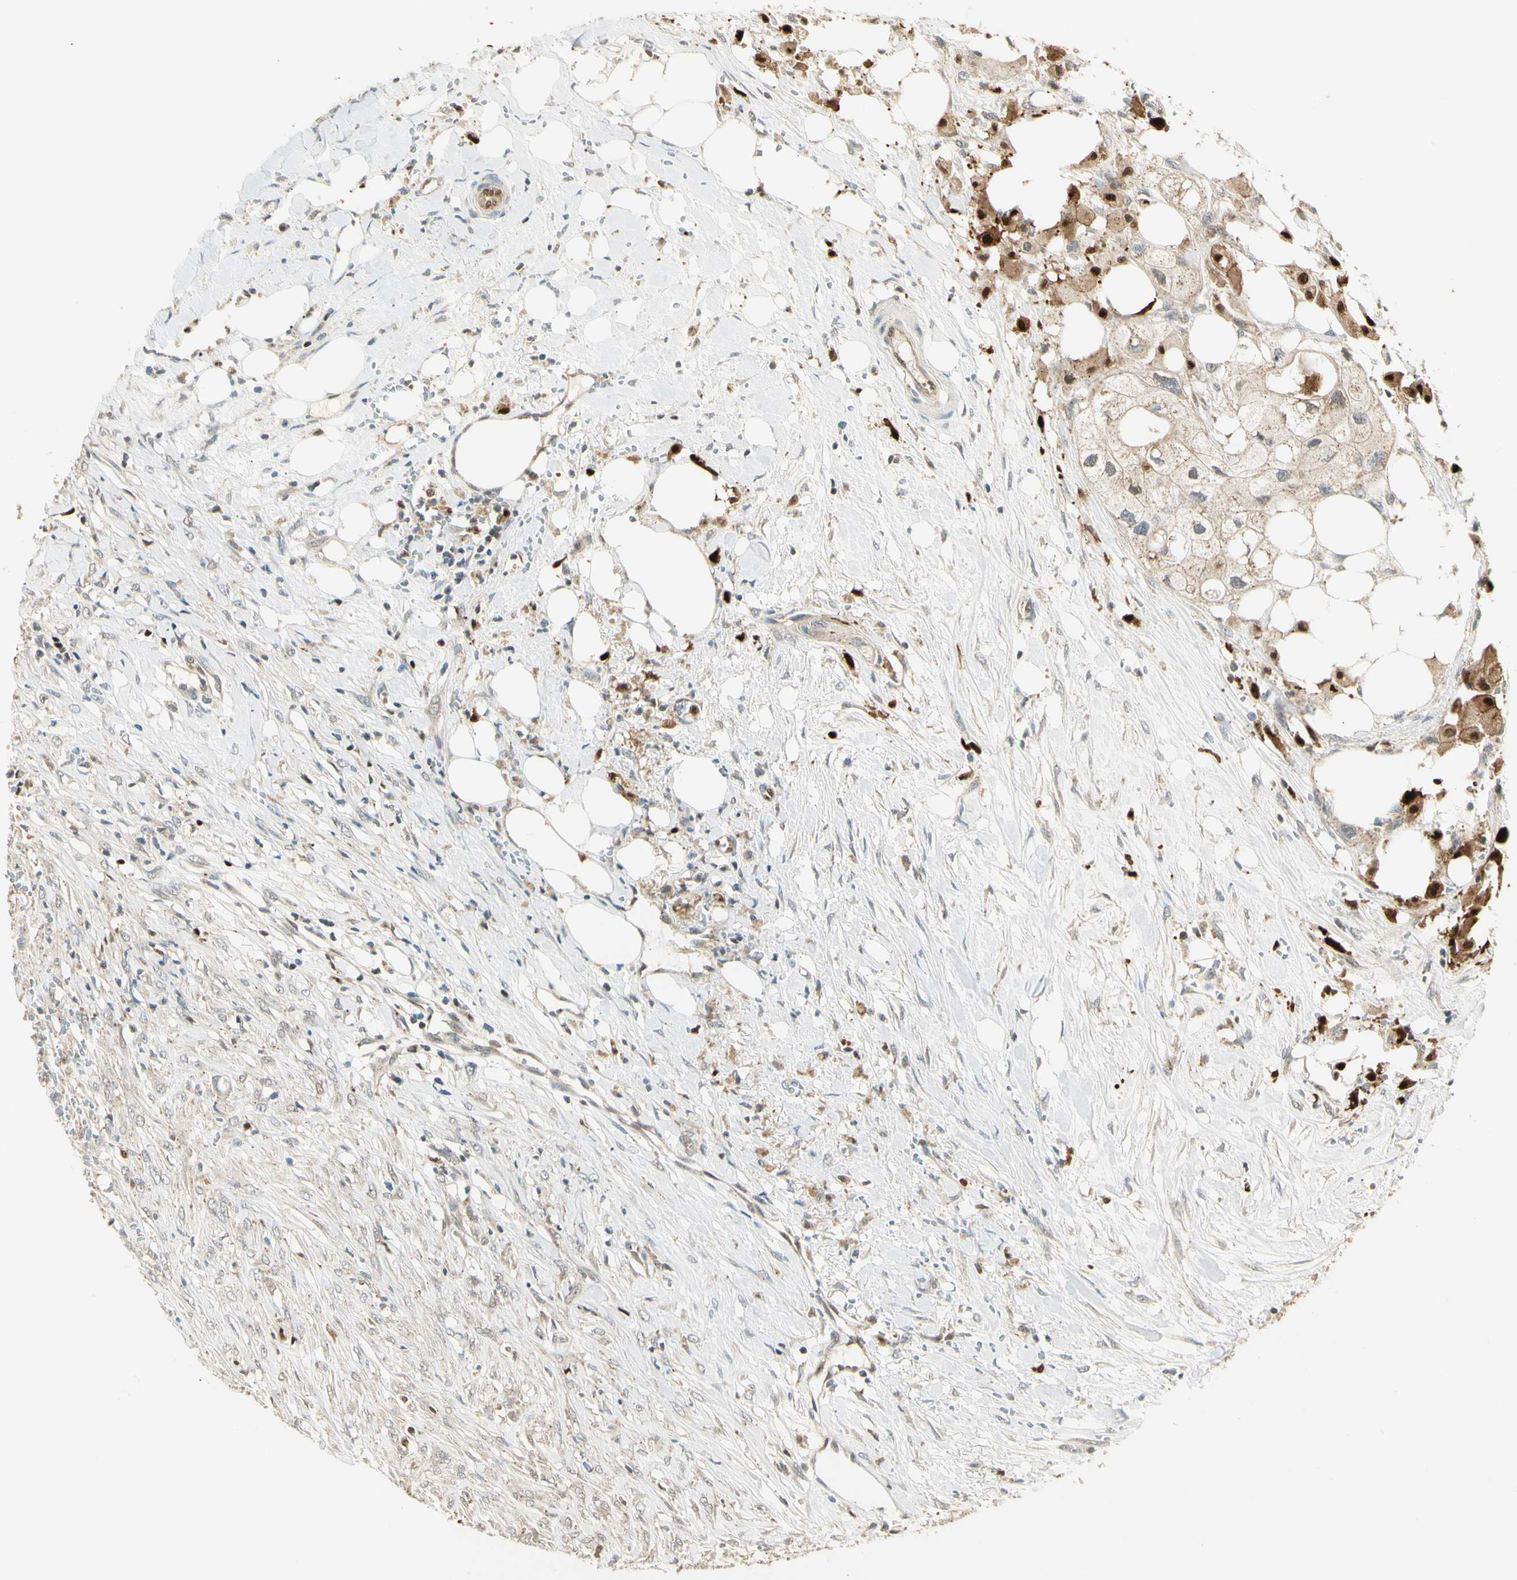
{"staining": {"intensity": "weak", "quantity": "<25%", "location": "cytoplasmic/membranous"}, "tissue": "colorectal cancer", "cell_type": "Tumor cells", "image_type": "cancer", "snomed": [{"axis": "morphology", "description": "Adenocarcinoma, NOS"}, {"axis": "topography", "description": "Colon"}], "caption": "Immunohistochemistry (IHC) of colorectal adenocarcinoma displays no positivity in tumor cells.", "gene": "LTA4H", "patient": {"sex": "female", "age": 57}}